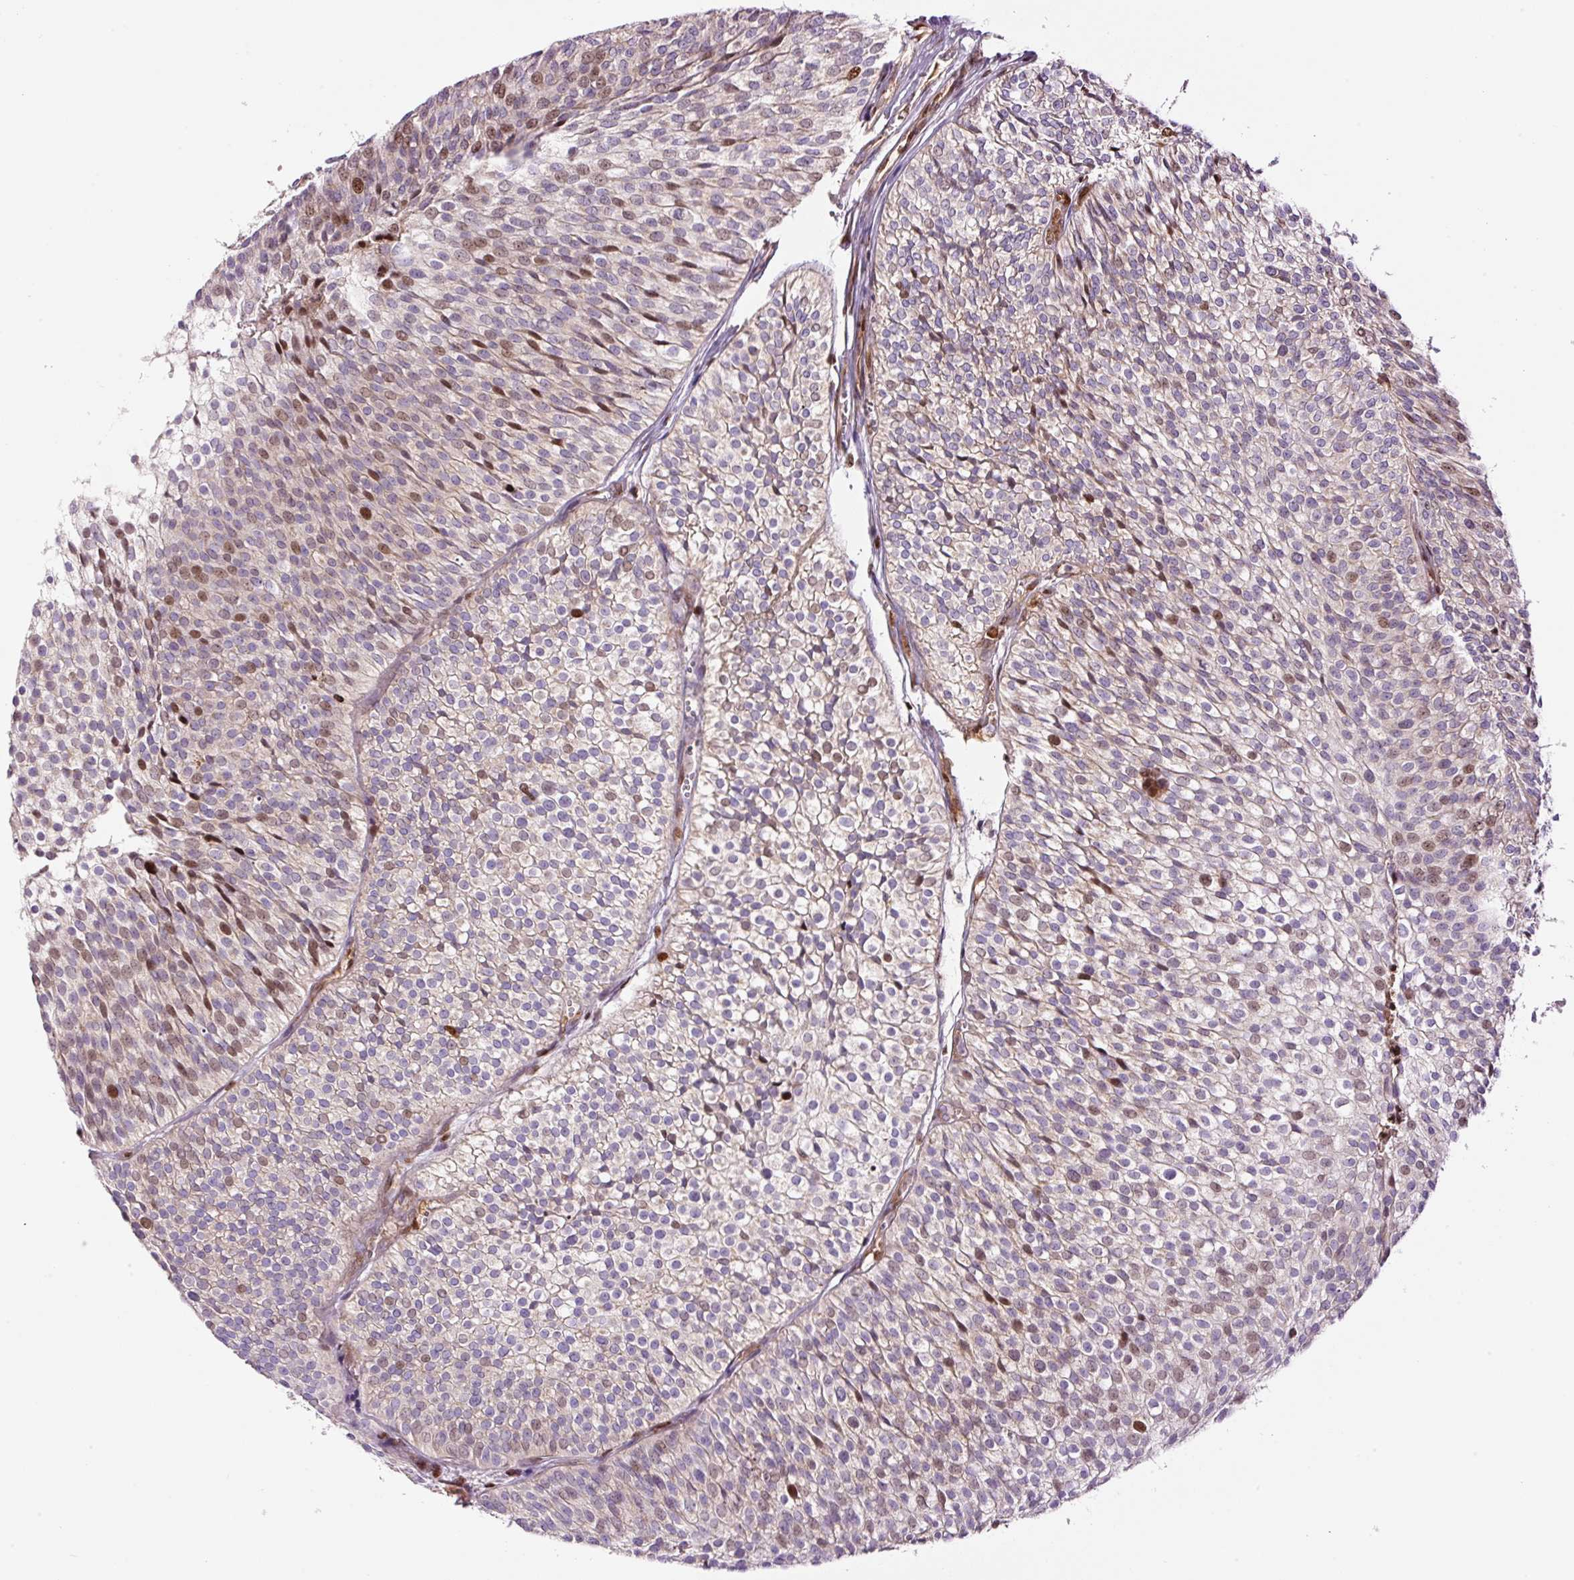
{"staining": {"intensity": "moderate", "quantity": "25%-75%", "location": "nuclear"}, "tissue": "urothelial cancer", "cell_type": "Tumor cells", "image_type": "cancer", "snomed": [{"axis": "morphology", "description": "Urothelial carcinoma, Low grade"}, {"axis": "topography", "description": "Urinary bladder"}], "caption": "Immunohistochemical staining of urothelial cancer exhibits medium levels of moderate nuclear staining in approximately 25%-75% of tumor cells.", "gene": "TMEM8B", "patient": {"sex": "male", "age": 91}}